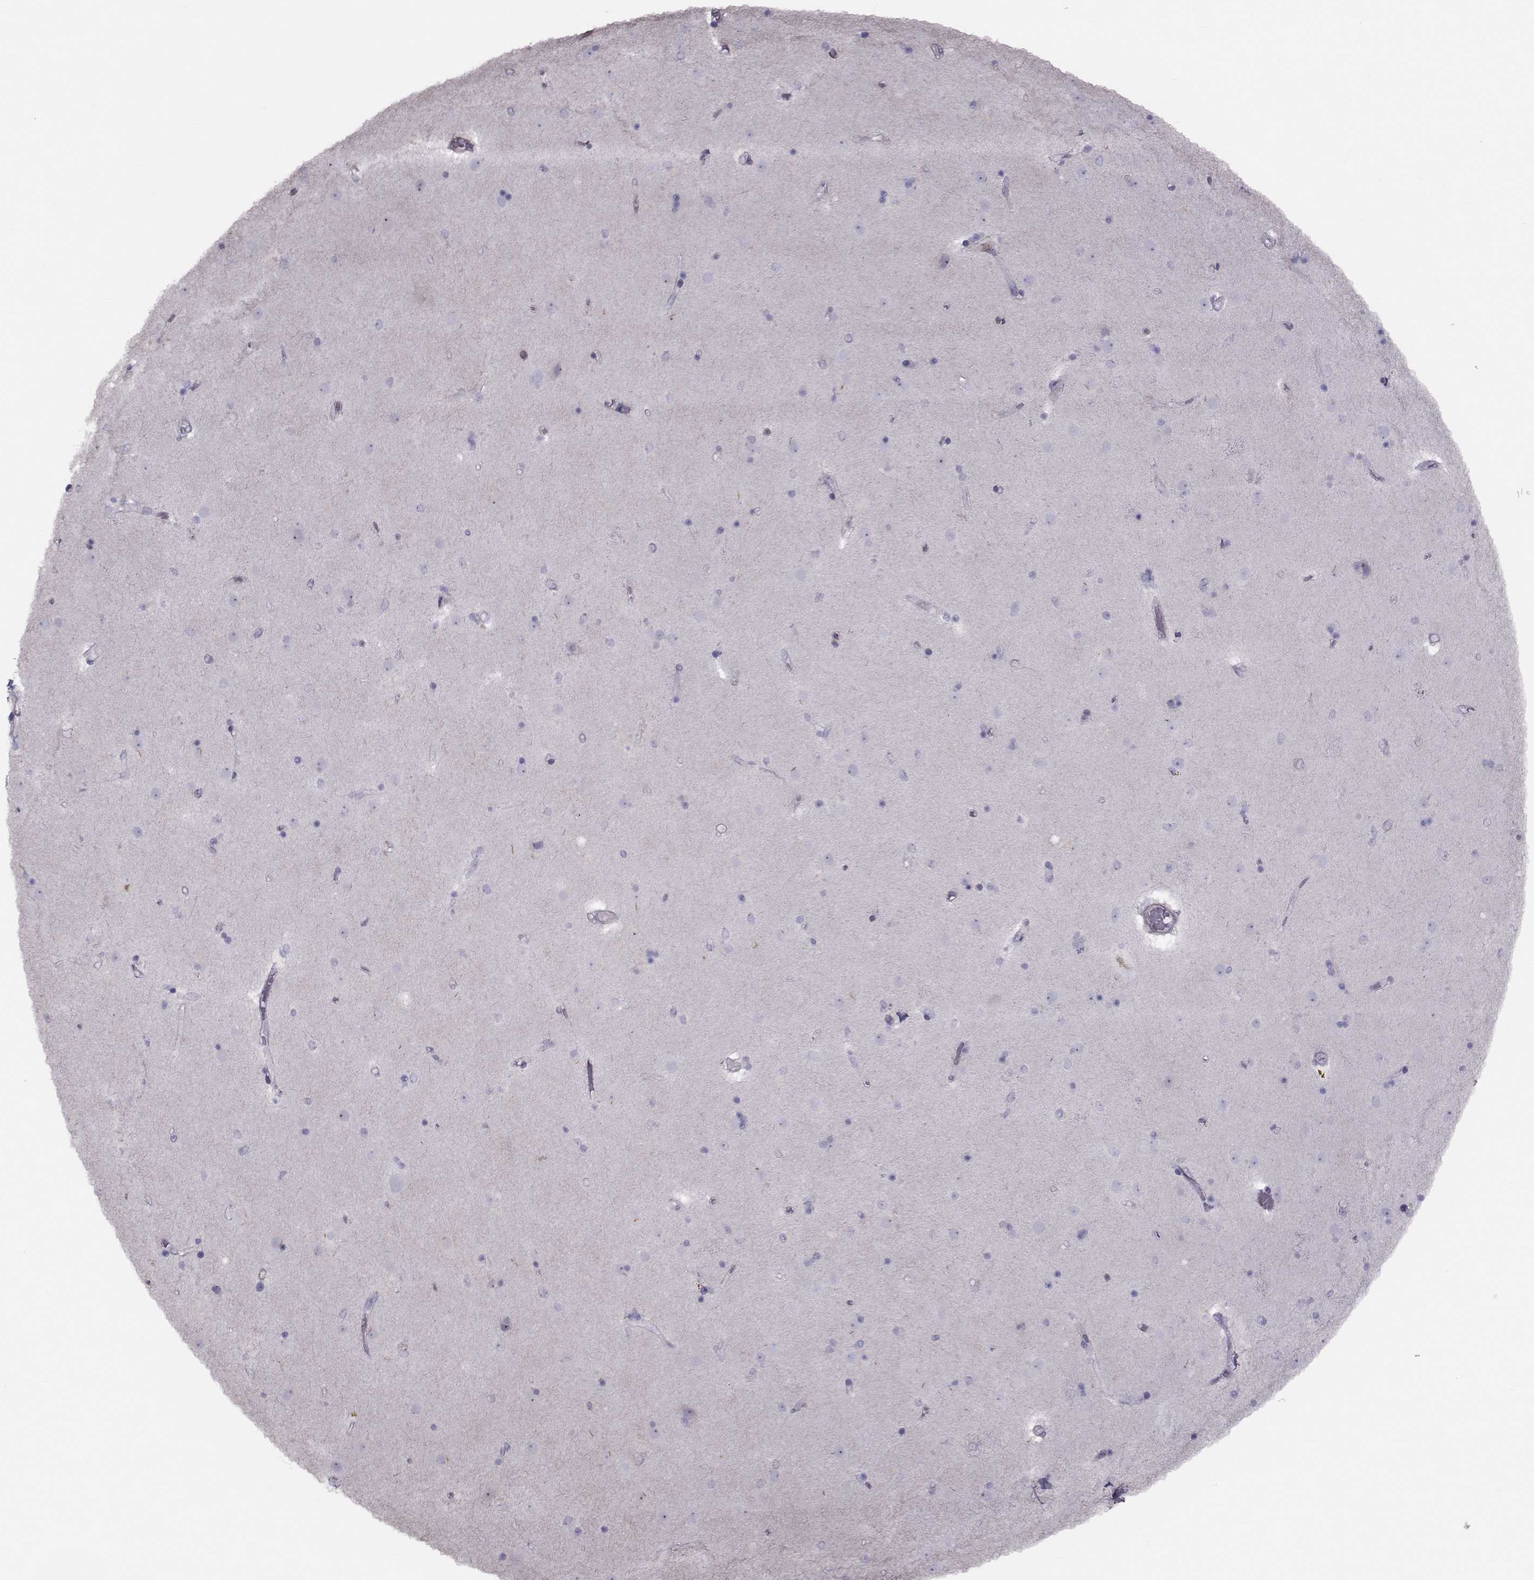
{"staining": {"intensity": "negative", "quantity": "none", "location": "none"}, "tissue": "caudate", "cell_type": "Glial cells", "image_type": "normal", "snomed": [{"axis": "morphology", "description": "Normal tissue, NOS"}, {"axis": "topography", "description": "Lateral ventricle wall"}], "caption": "Immunohistochemistry (IHC) of benign caudate shows no staining in glial cells. The staining was performed using DAB (3,3'-diaminobenzidine) to visualize the protein expression in brown, while the nuclei were stained in blue with hematoxylin (Magnification: 20x).", "gene": "GARIN3", "patient": {"sex": "female", "age": 71}}